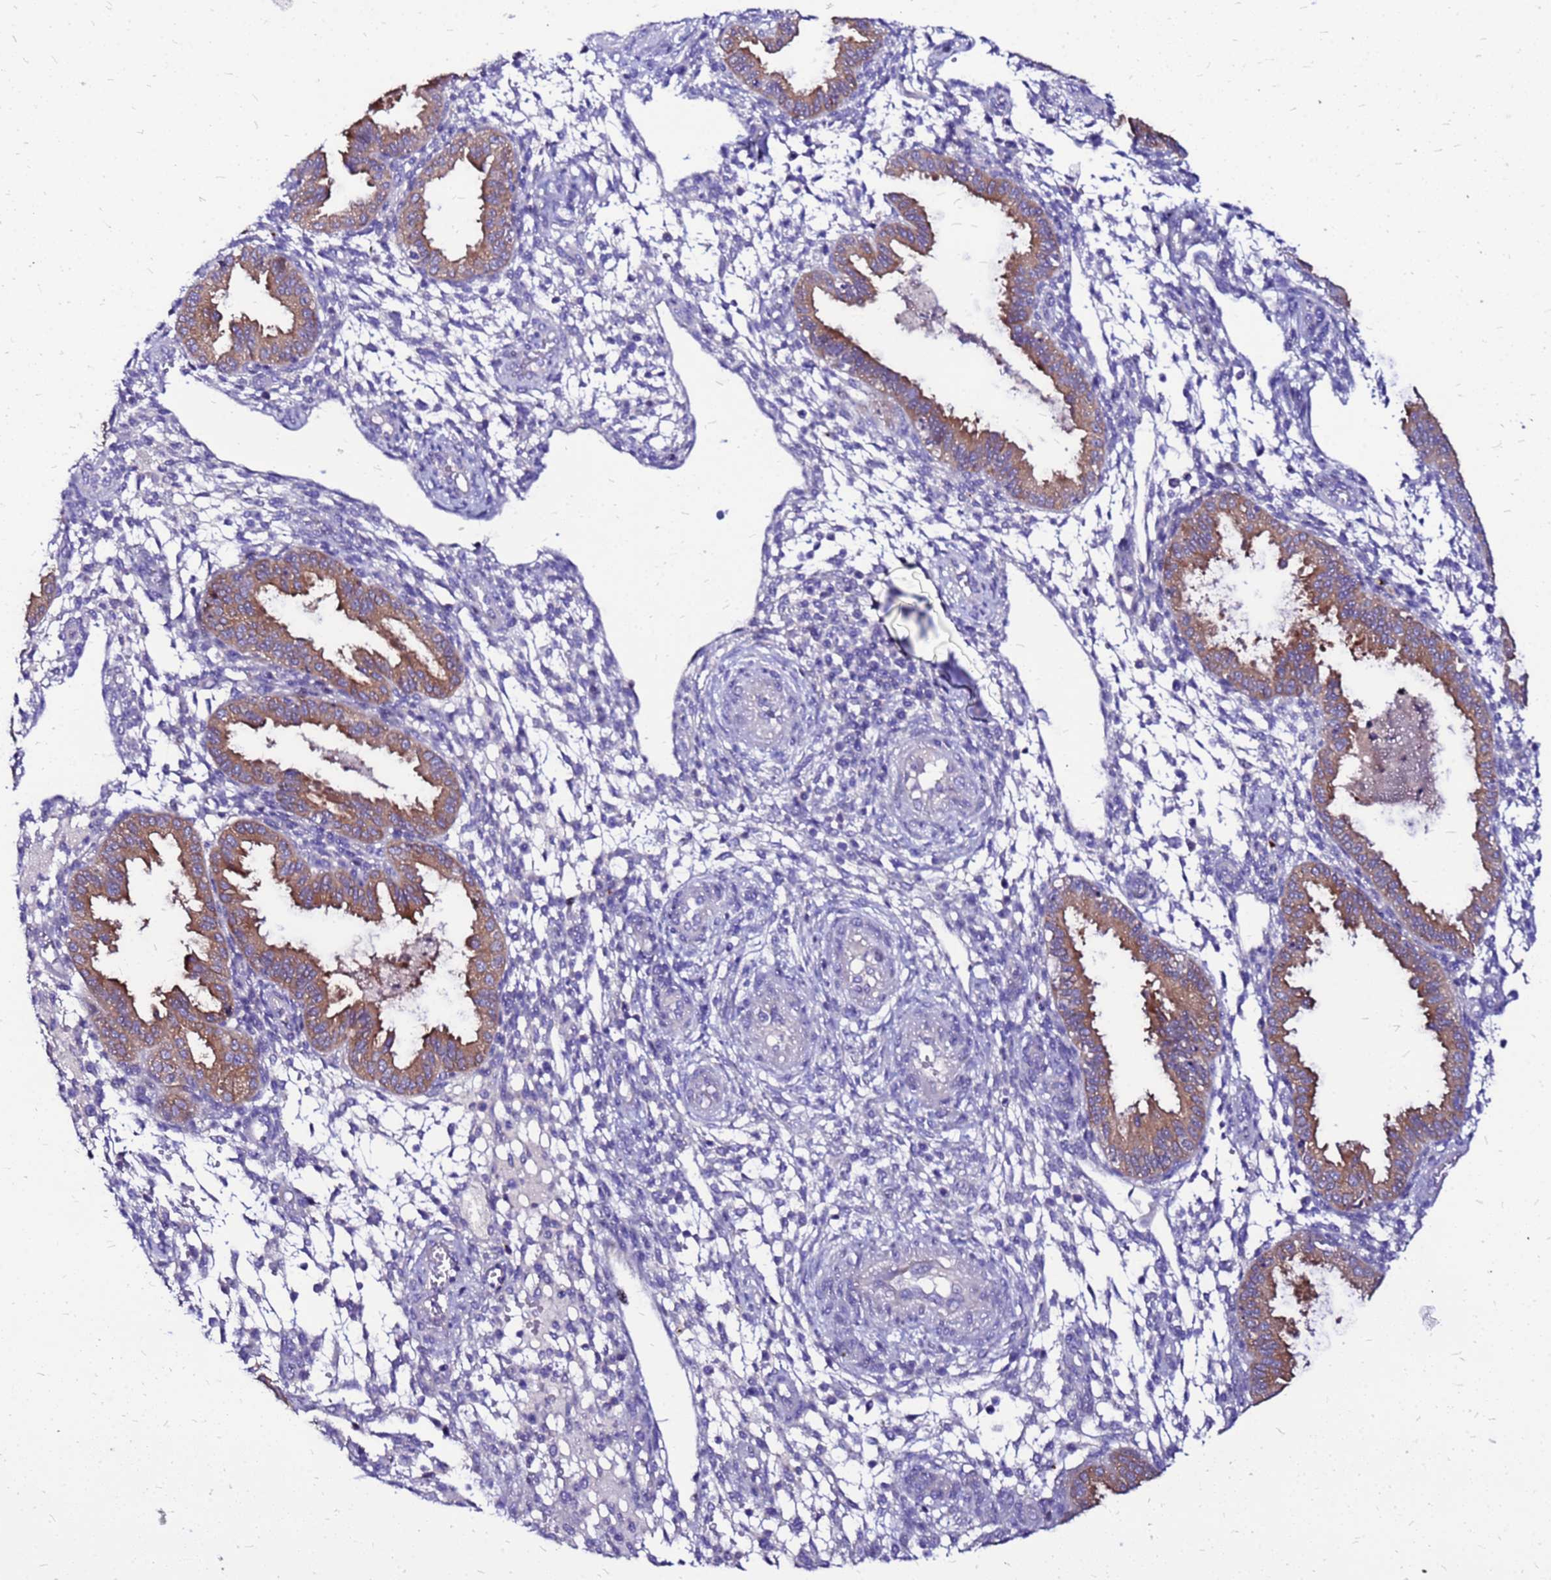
{"staining": {"intensity": "negative", "quantity": "none", "location": "none"}, "tissue": "endometrium", "cell_type": "Cells in endometrial stroma", "image_type": "normal", "snomed": [{"axis": "morphology", "description": "Normal tissue, NOS"}, {"axis": "topography", "description": "Endometrium"}], "caption": "Human endometrium stained for a protein using IHC exhibits no expression in cells in endometrial stroma.", "gene": "ARHGEF35", "patient": {"sex": "female", "age": 33}}